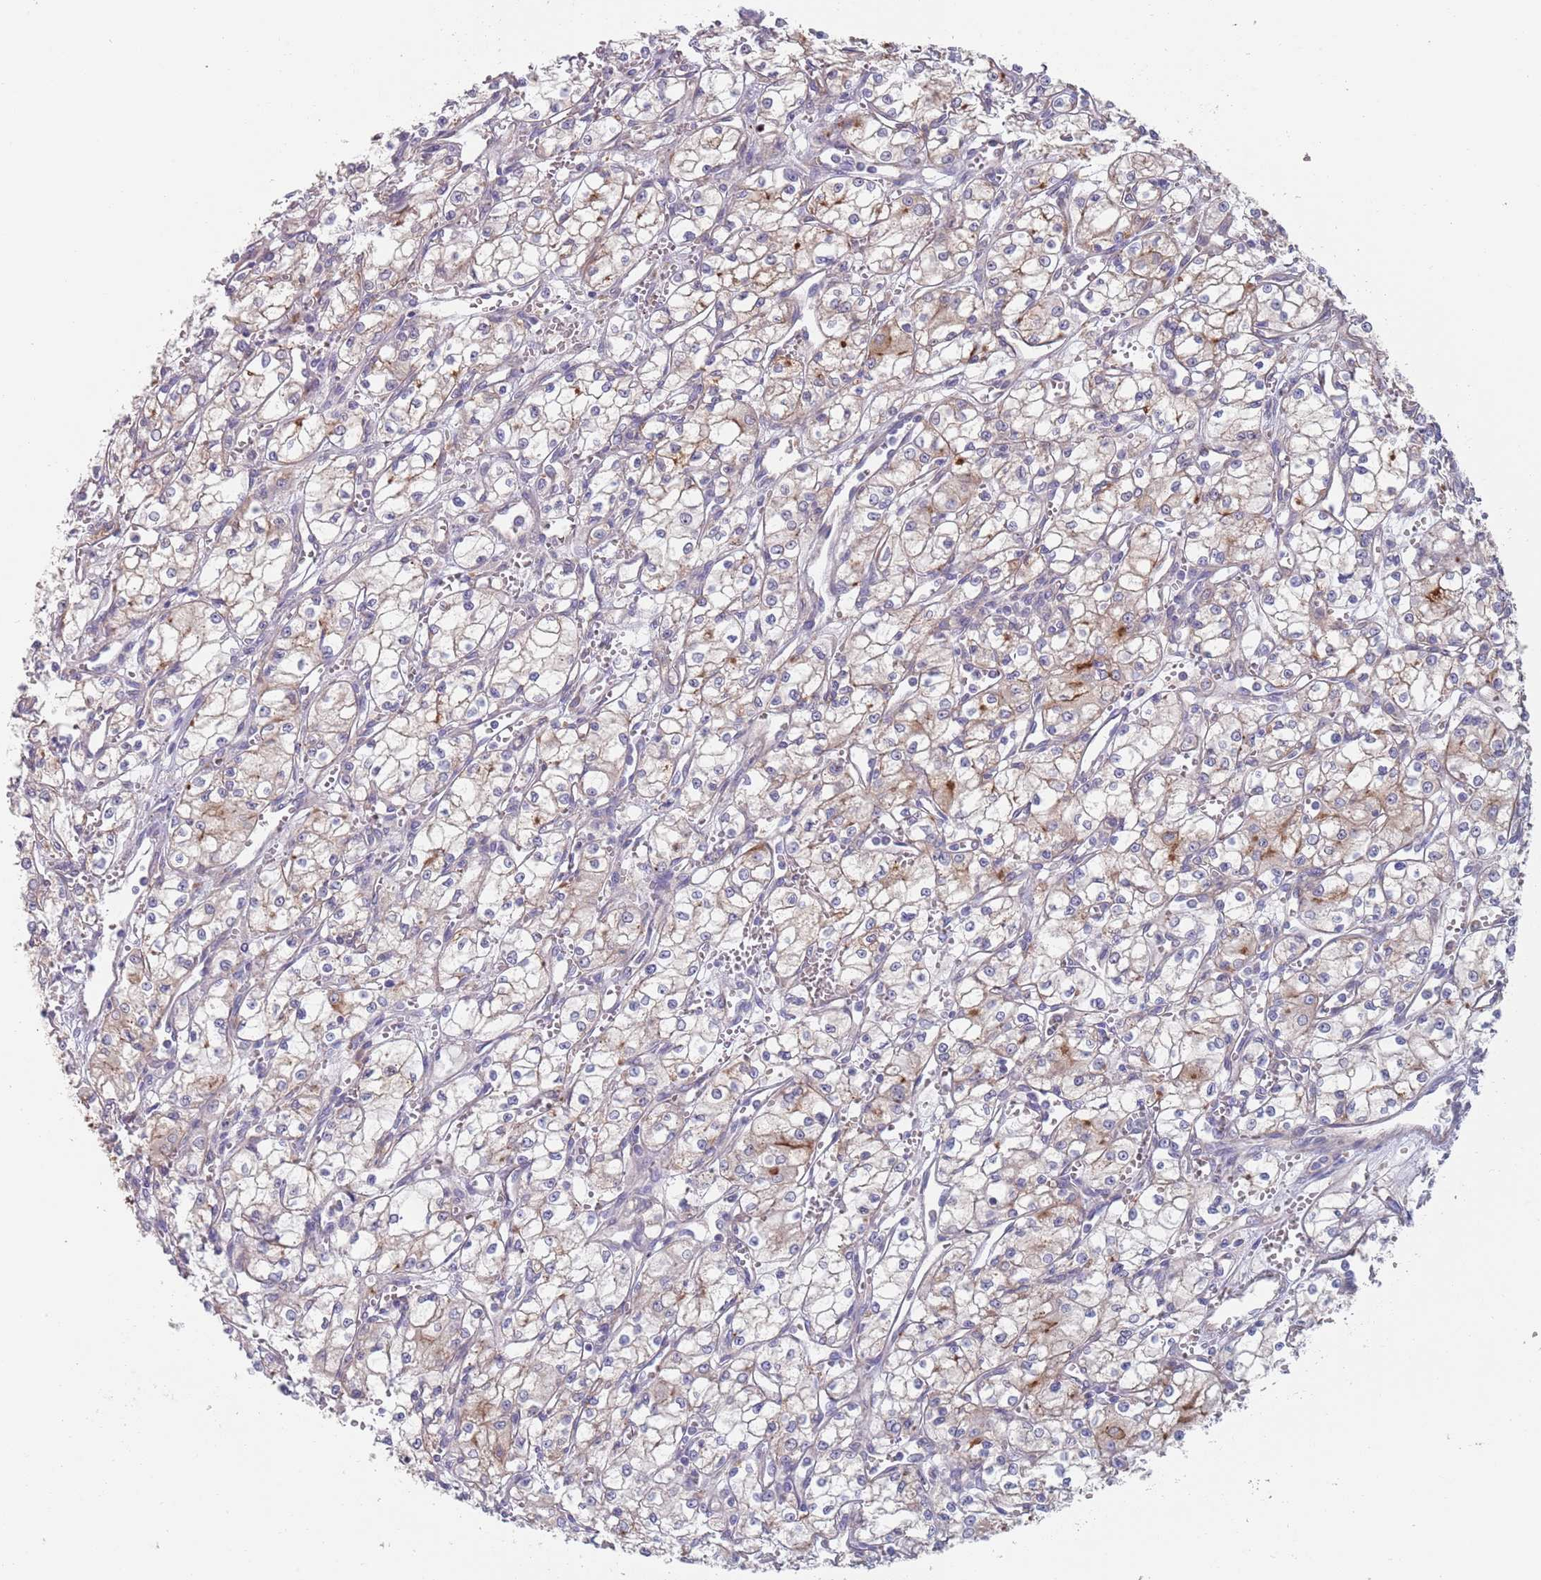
{"staining": {"intensity": "weak", "quantity": "<25%", "location": "cytoplasmic/membranous"}, "tissue": "renal cancer", "cell_type": "Tumor cells", "image_type": "cancer", "snomed": [{"axis": "morphology", "description": "Adenocarcinoma, NOS"}, {"axis": "topography", "description": "Kidney"}], "caption": "Renal cancer (adenocarcinoma) stained for a protein using immunohistochemistry (IHC) displays no staining tumor cells.", "gene": "APPL2", "patient": {"sex": "male", "age": 59}}